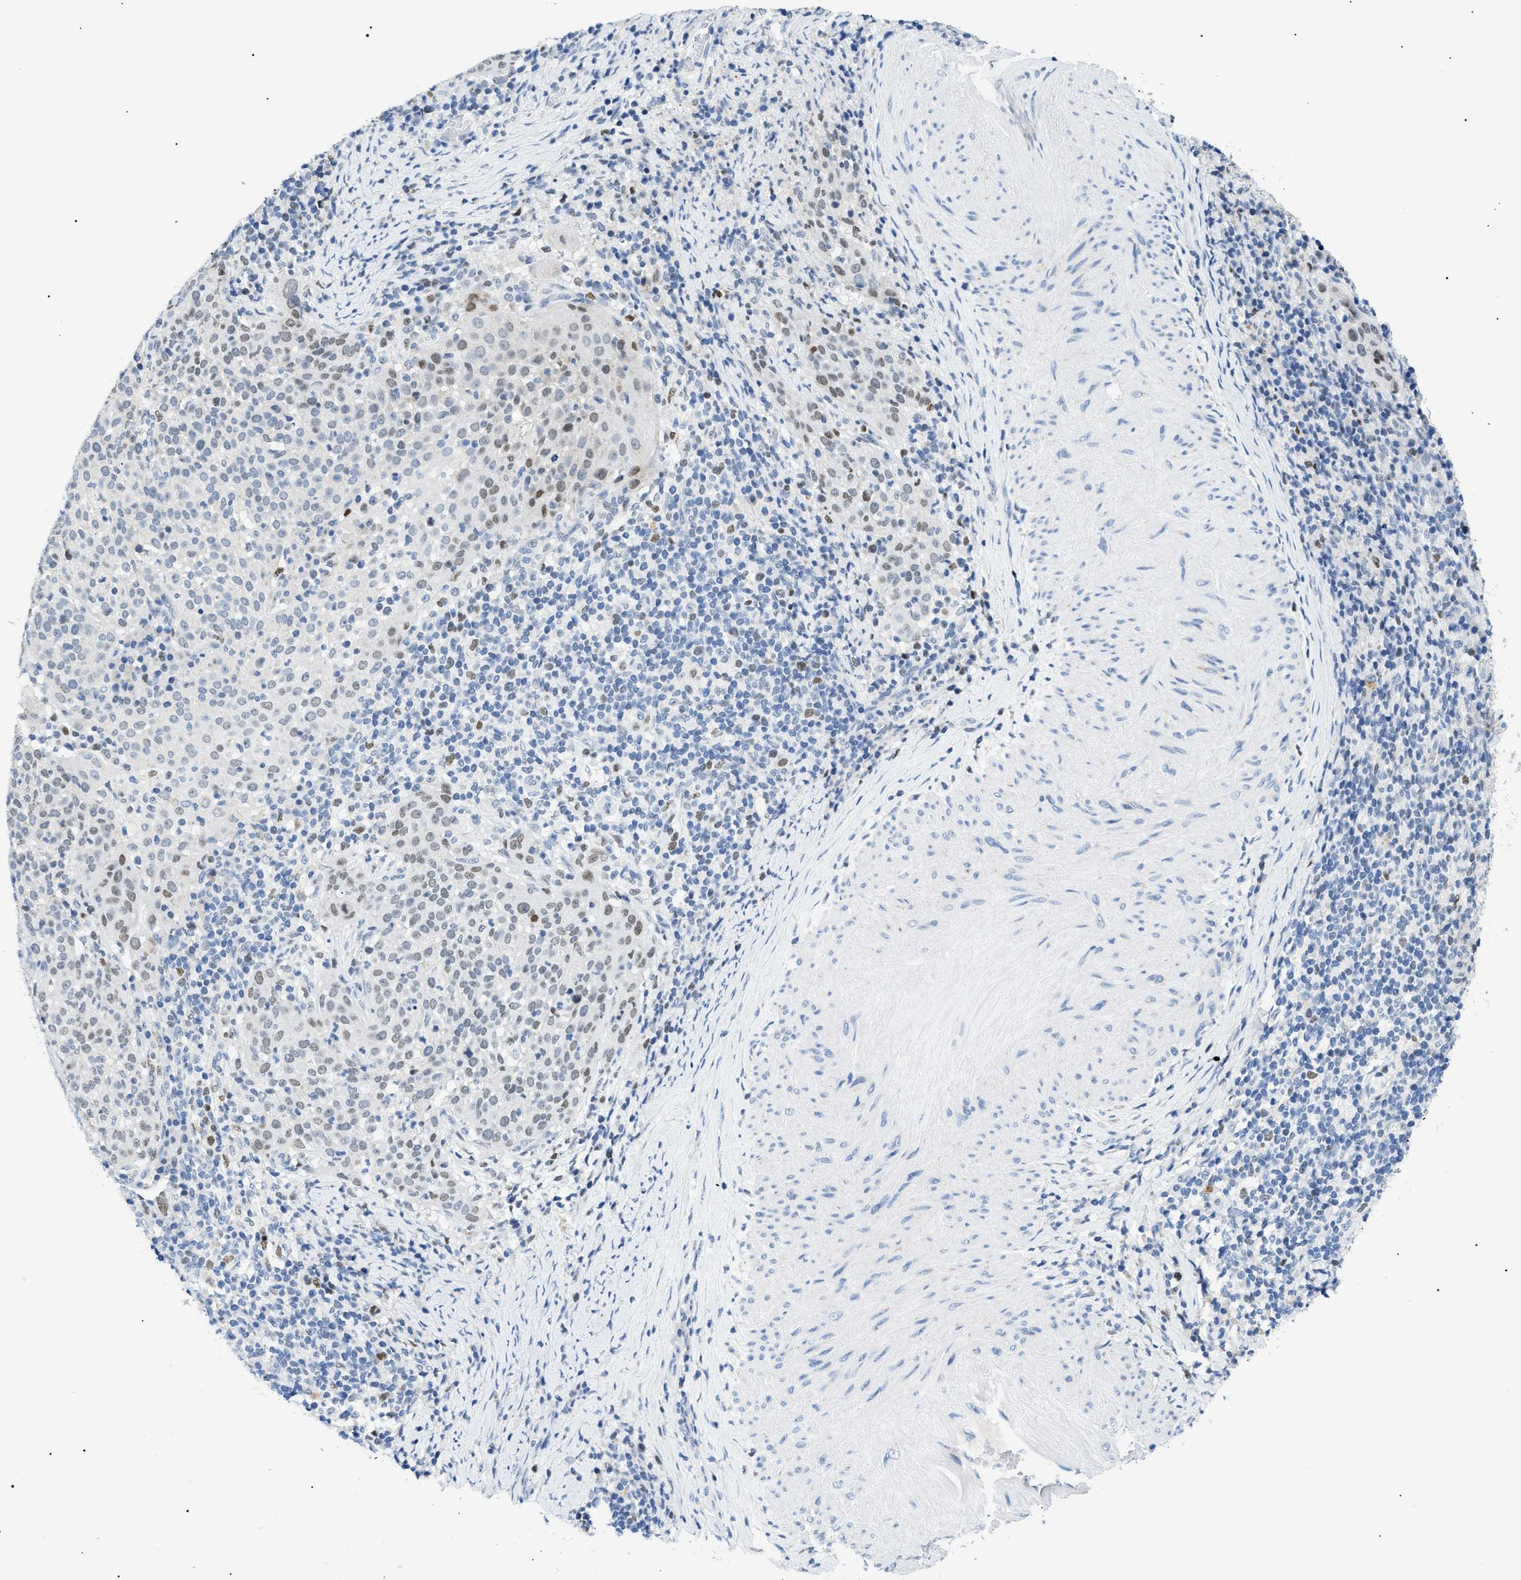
{"staining": {"intensity": "moderate", "quantity": "<25%", "location": "nuclear"}, "tissue": "cervical cancer", "cell_type": "Tumor cells", "image_type": "cancer", "snomed": [{"axis": "morphology", "description": "Squamous cell carcinoma, NOS"}, {"axis": "topography", "description": "Cervix"}], "caption": "A brown stain labels moderate nuclear positivity of a protein in cervical cancer tumor cells.", "gene": "SMARCC1", "patient": {"sex": "female", "age": 51}}